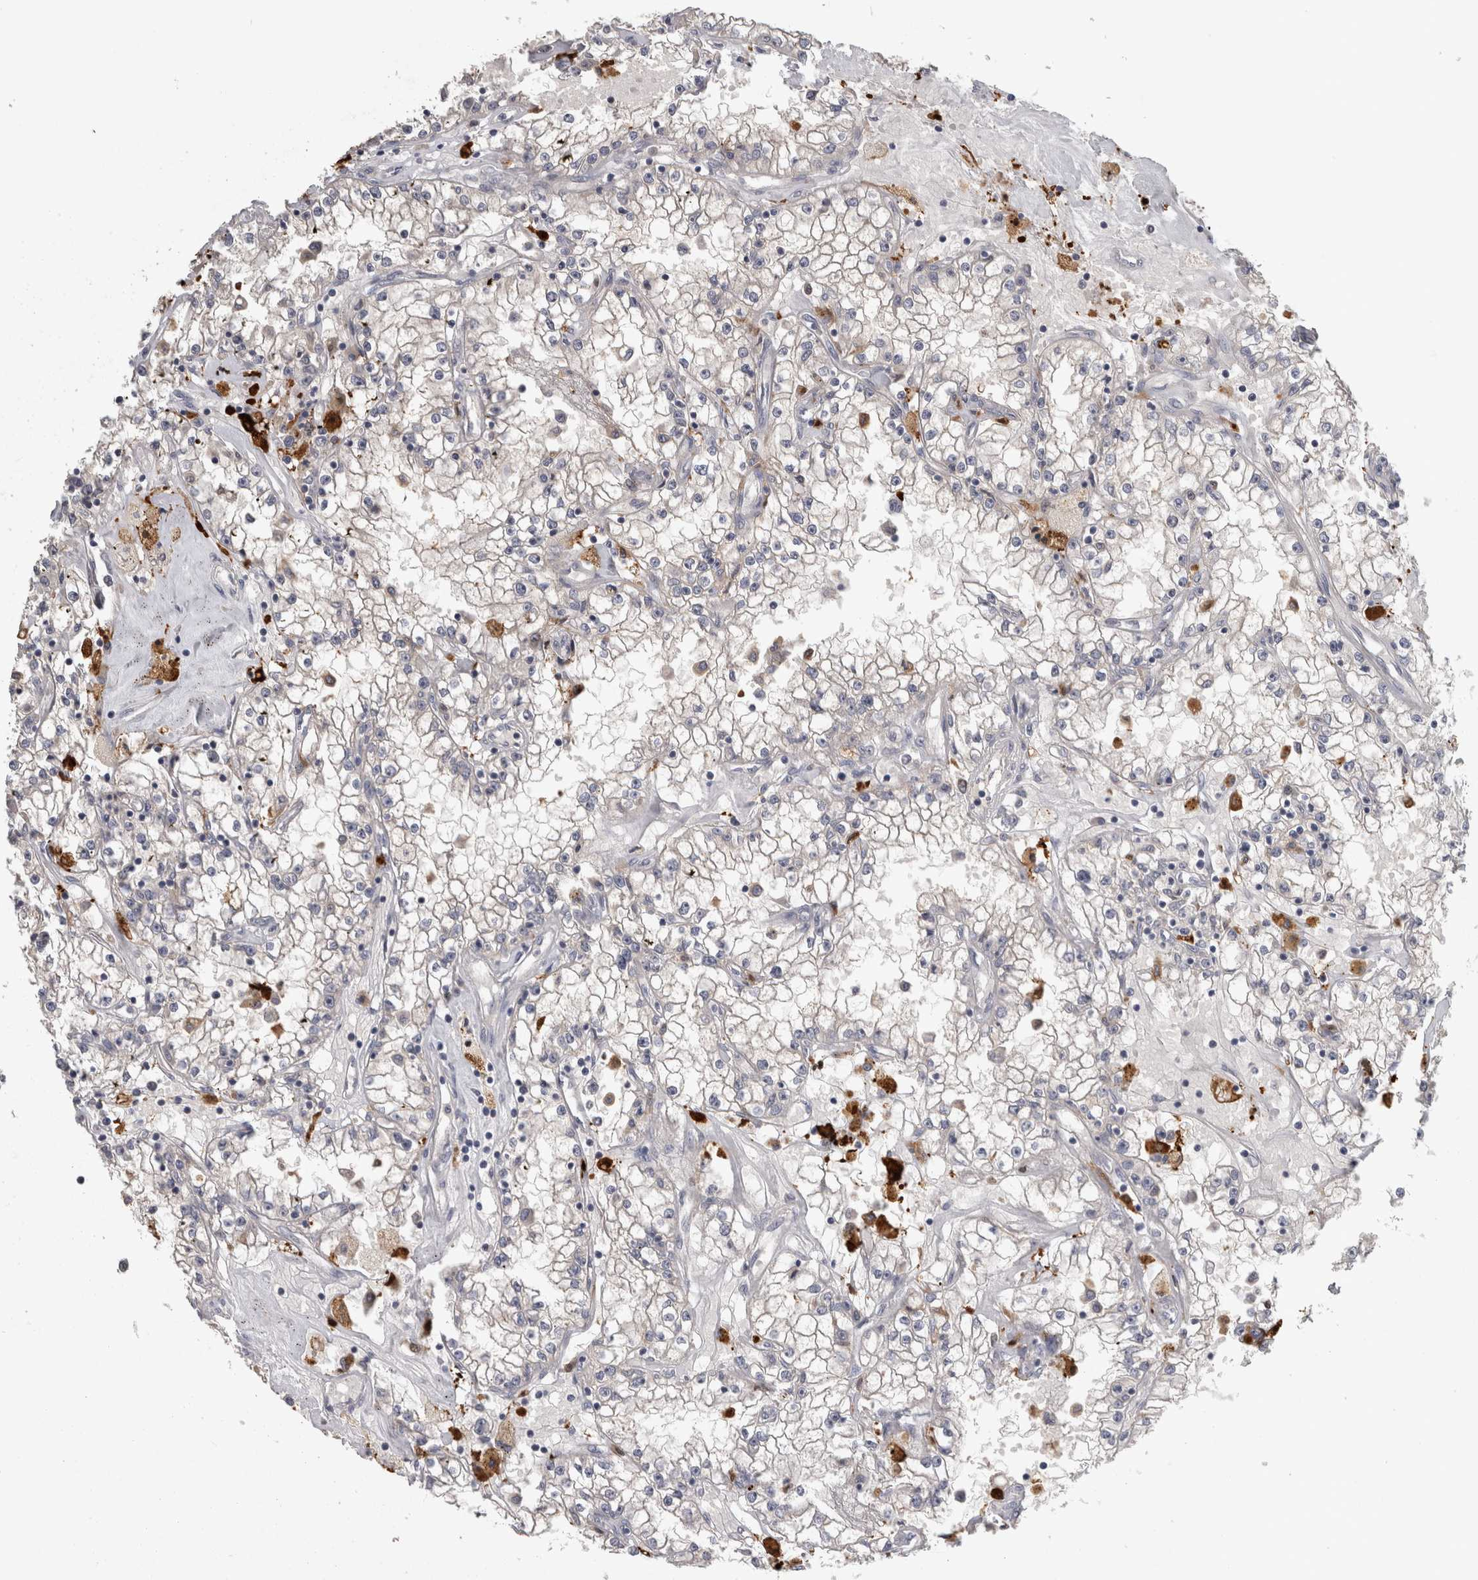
{"staining": {"intensity": "negative", "quantity": "none", "location": "none"}, "tissue": "renal cancer", "cell_type": "Tumor cells", "image_type": "cancer", "snomed": [{"axis": "morphology", "description": "Adenocarcinoma, NOS"}, {"axis": "topography", "description": "Kidney"}], "caption": "Tumor cells show no significant protein staining in renal adenocarcinoma.", "gene": "SLC22A11", "patient": {"sex": "male", "age": 56}}